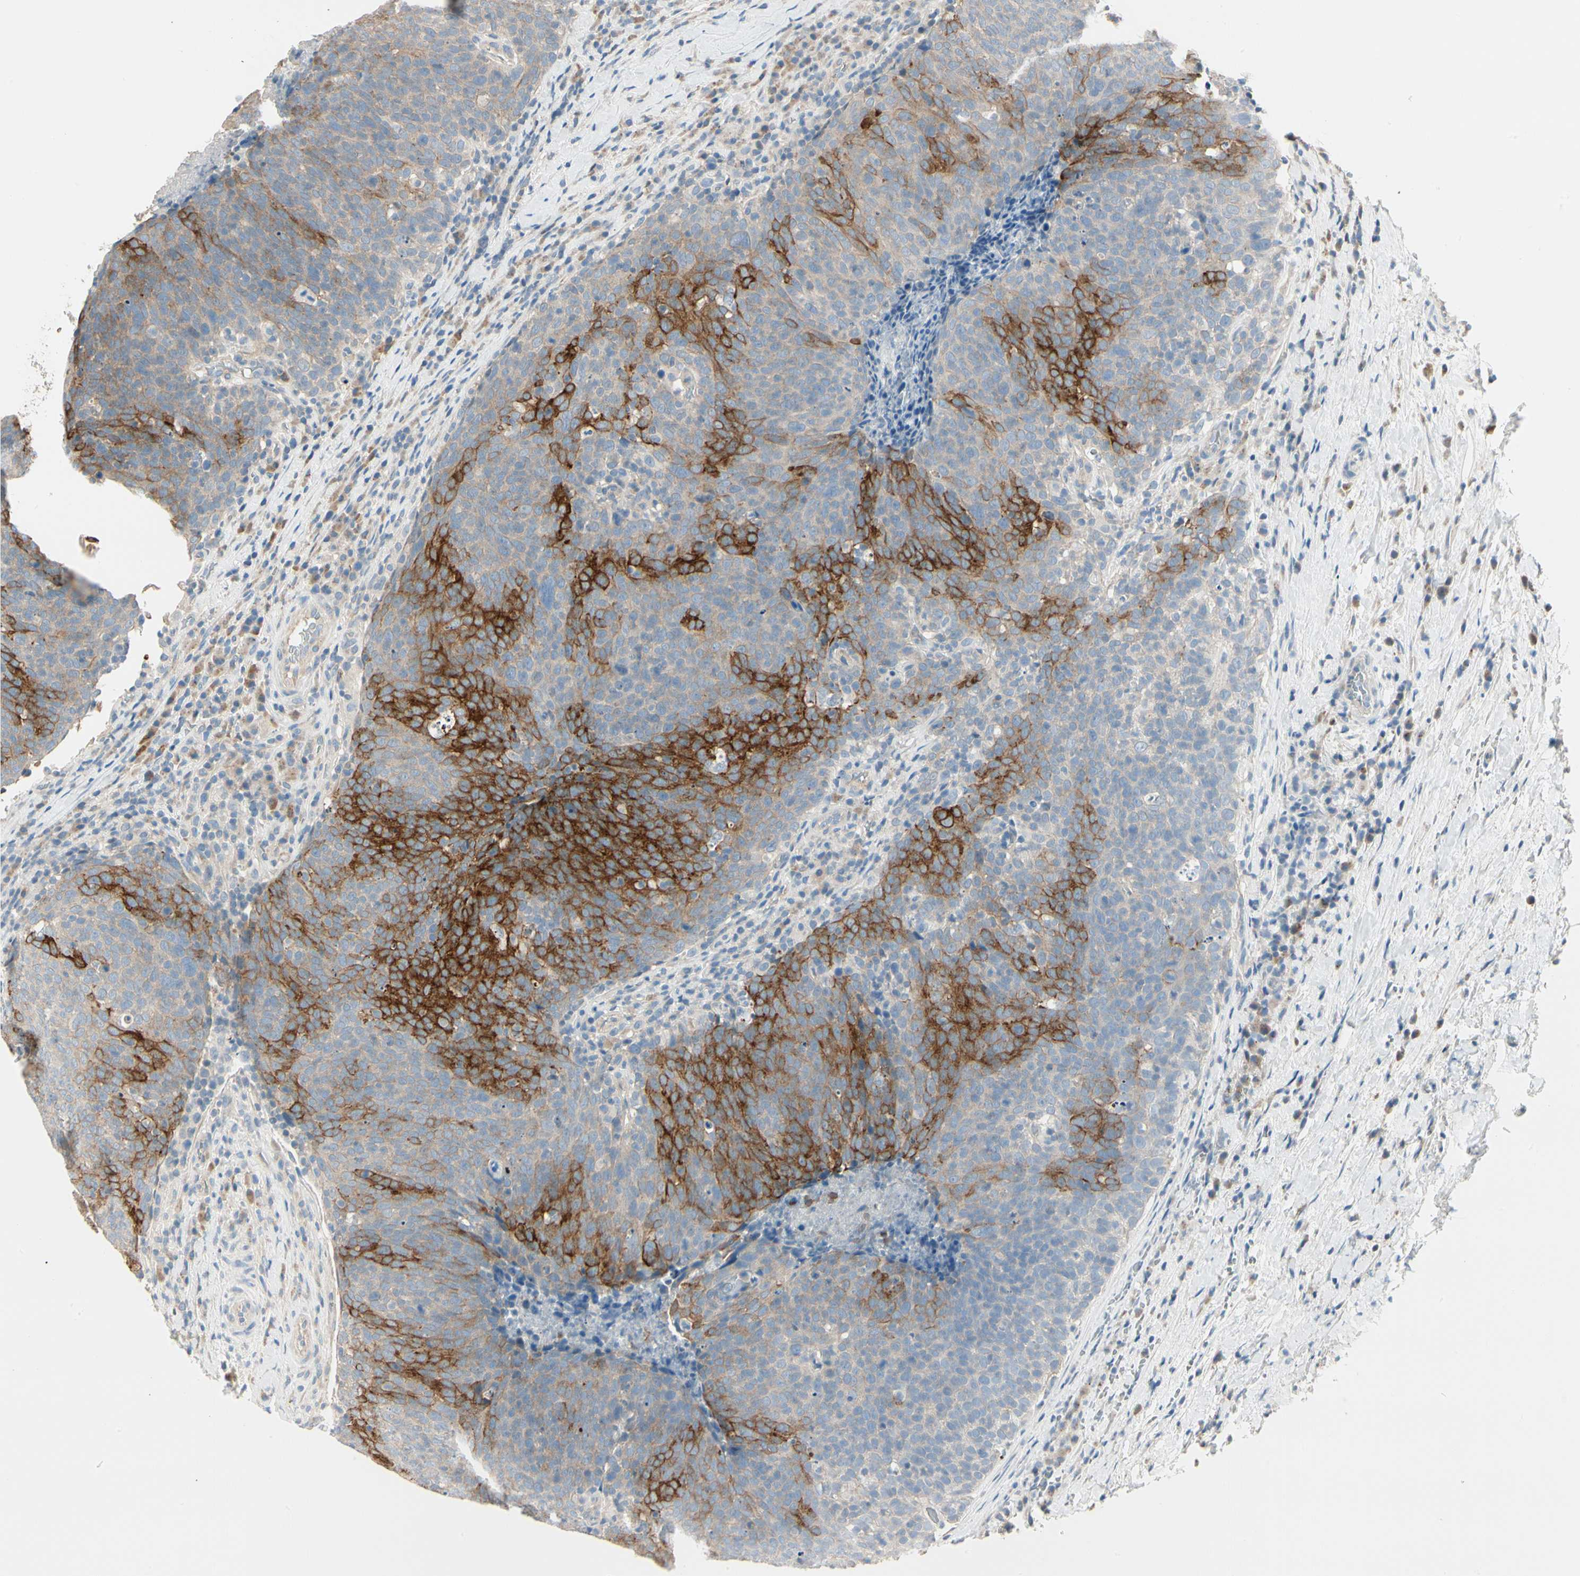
{"staining": {"intensity": "strong", "quantity": "<25%", "location": "cytoplasmic/membranous"}, "tissue": "head and neck cancer", "cell_type": "Tumor cells", "image_type": "cancer", "snomed": [{"axis": "morphology", "description": "Squamous cell carcinoma, NOS"}, {"axis": "morphology", "description": "Squamous cell carcinoma, metastatic, NOS"}, {"axis": "topography", "description": "Lymph node"}, {"axis": "topography", "description": "Head-Neck"}], "caption": "Immunohistochemistry (IHC) (DAB (3,3'-diaminobenzidine)) staining of head and neck cancer displays strong cytoplasmic/membranous protein expression in approximately <25% of tumor cells.", "gene": "DUSP12", "patient": {"sex": "male", "age": 62}}